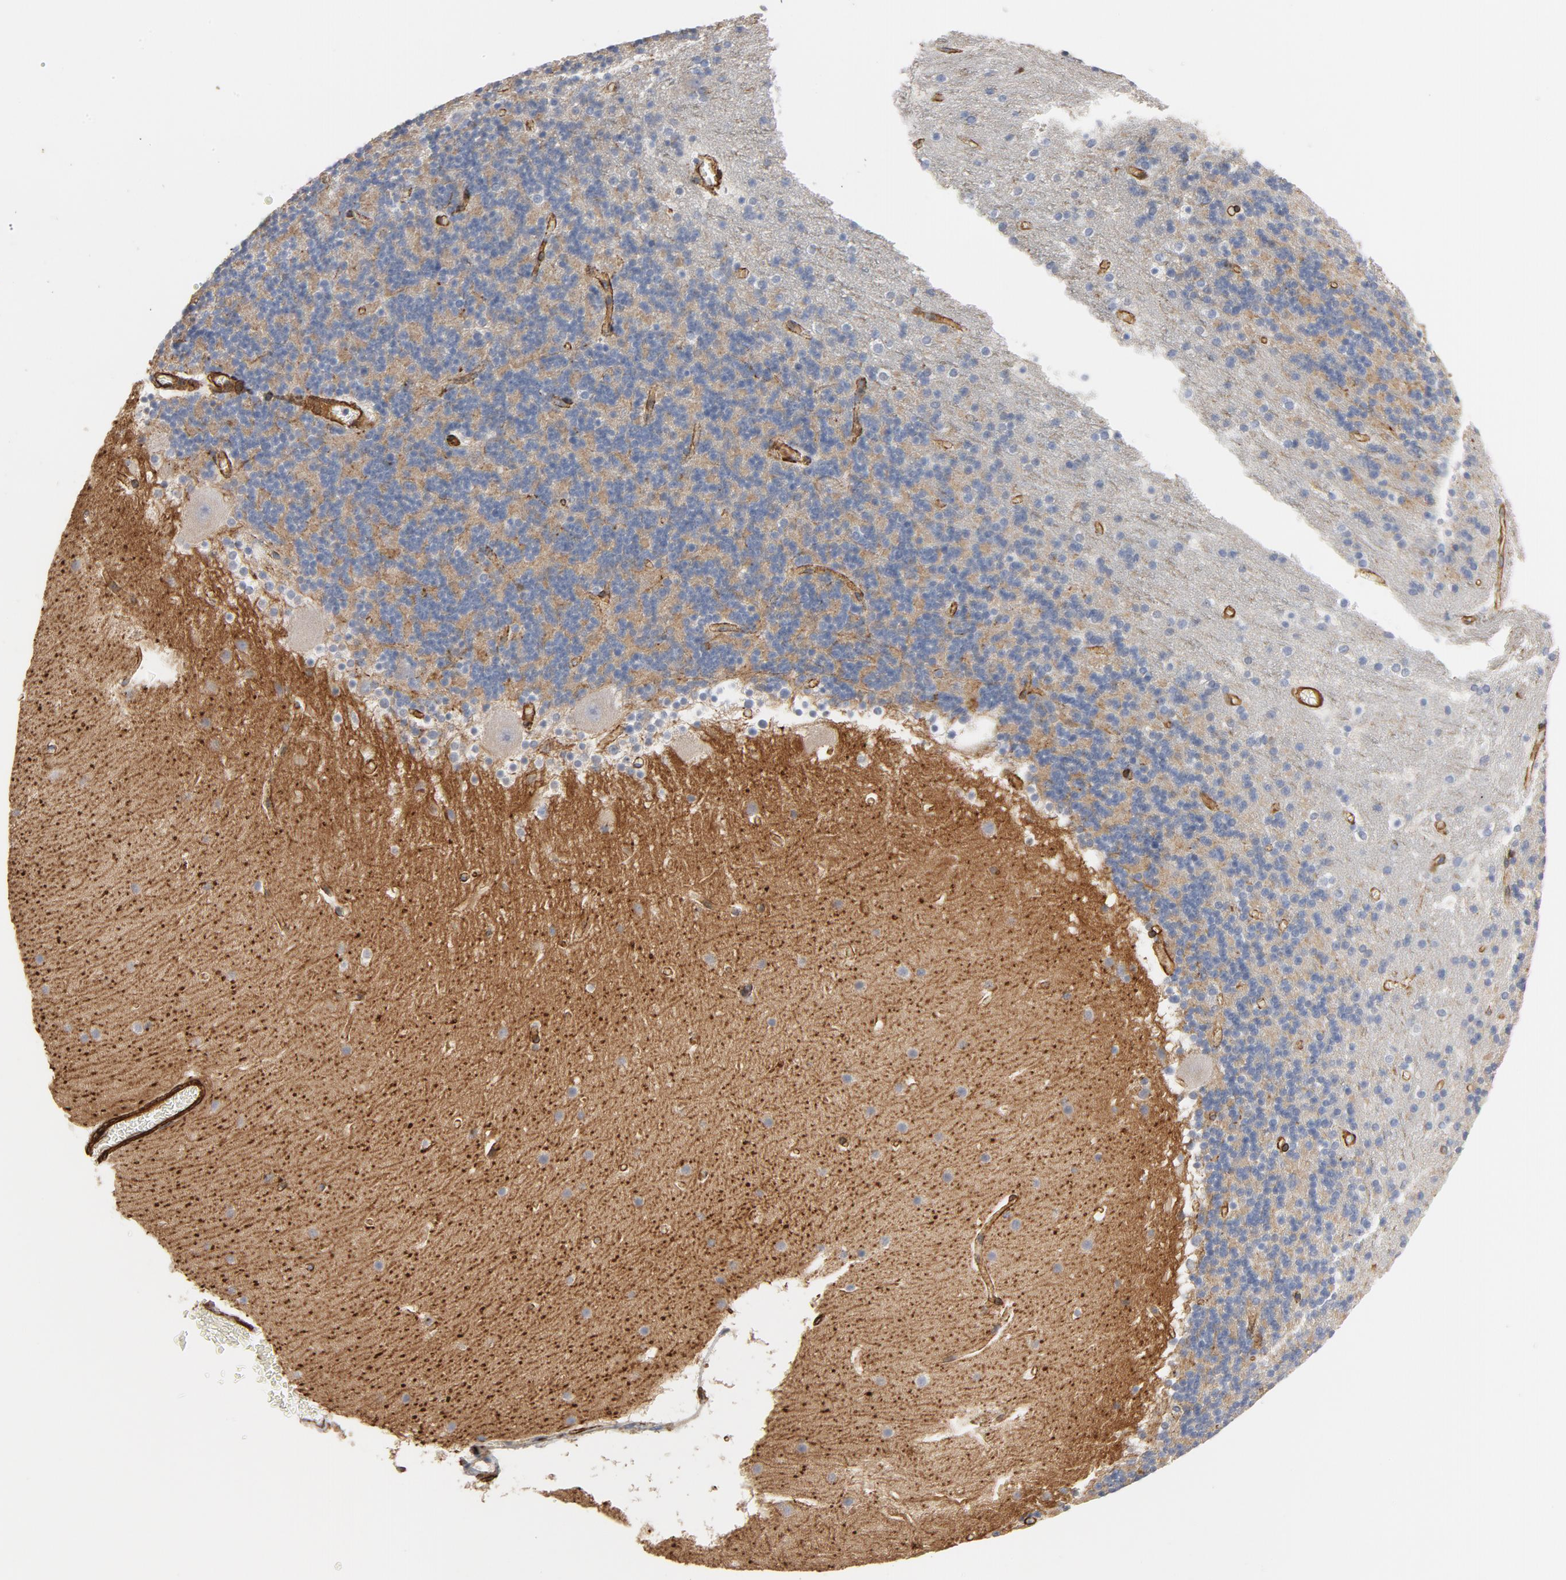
{"staining": {"intensity": "weak", "quantity": ">75%", "location": "cytoplasmic/membranous"}, "tissue": "cerebellum", "cell_type": "Cells in granular layer", "image_type": "normal", "snomed": [{"axis": "morphology", "description": "Normal tissue, NOS"}, {"axis": "topography", "description": "Cerebellum"}], "caption": "DAB immunohistochemical staining of benign human cerebellum displays weak cytoplasmic/membranous protein expression in approximately >75% of cells in granular layer. The staining was performed using DAB (3,3'-diaminobenzidine), with brown indicating positive protein expression. Nuclei are stained blue with hematoxylin.", "gene": "GNG2", "patient": {"sex": "male", "age": 45}}